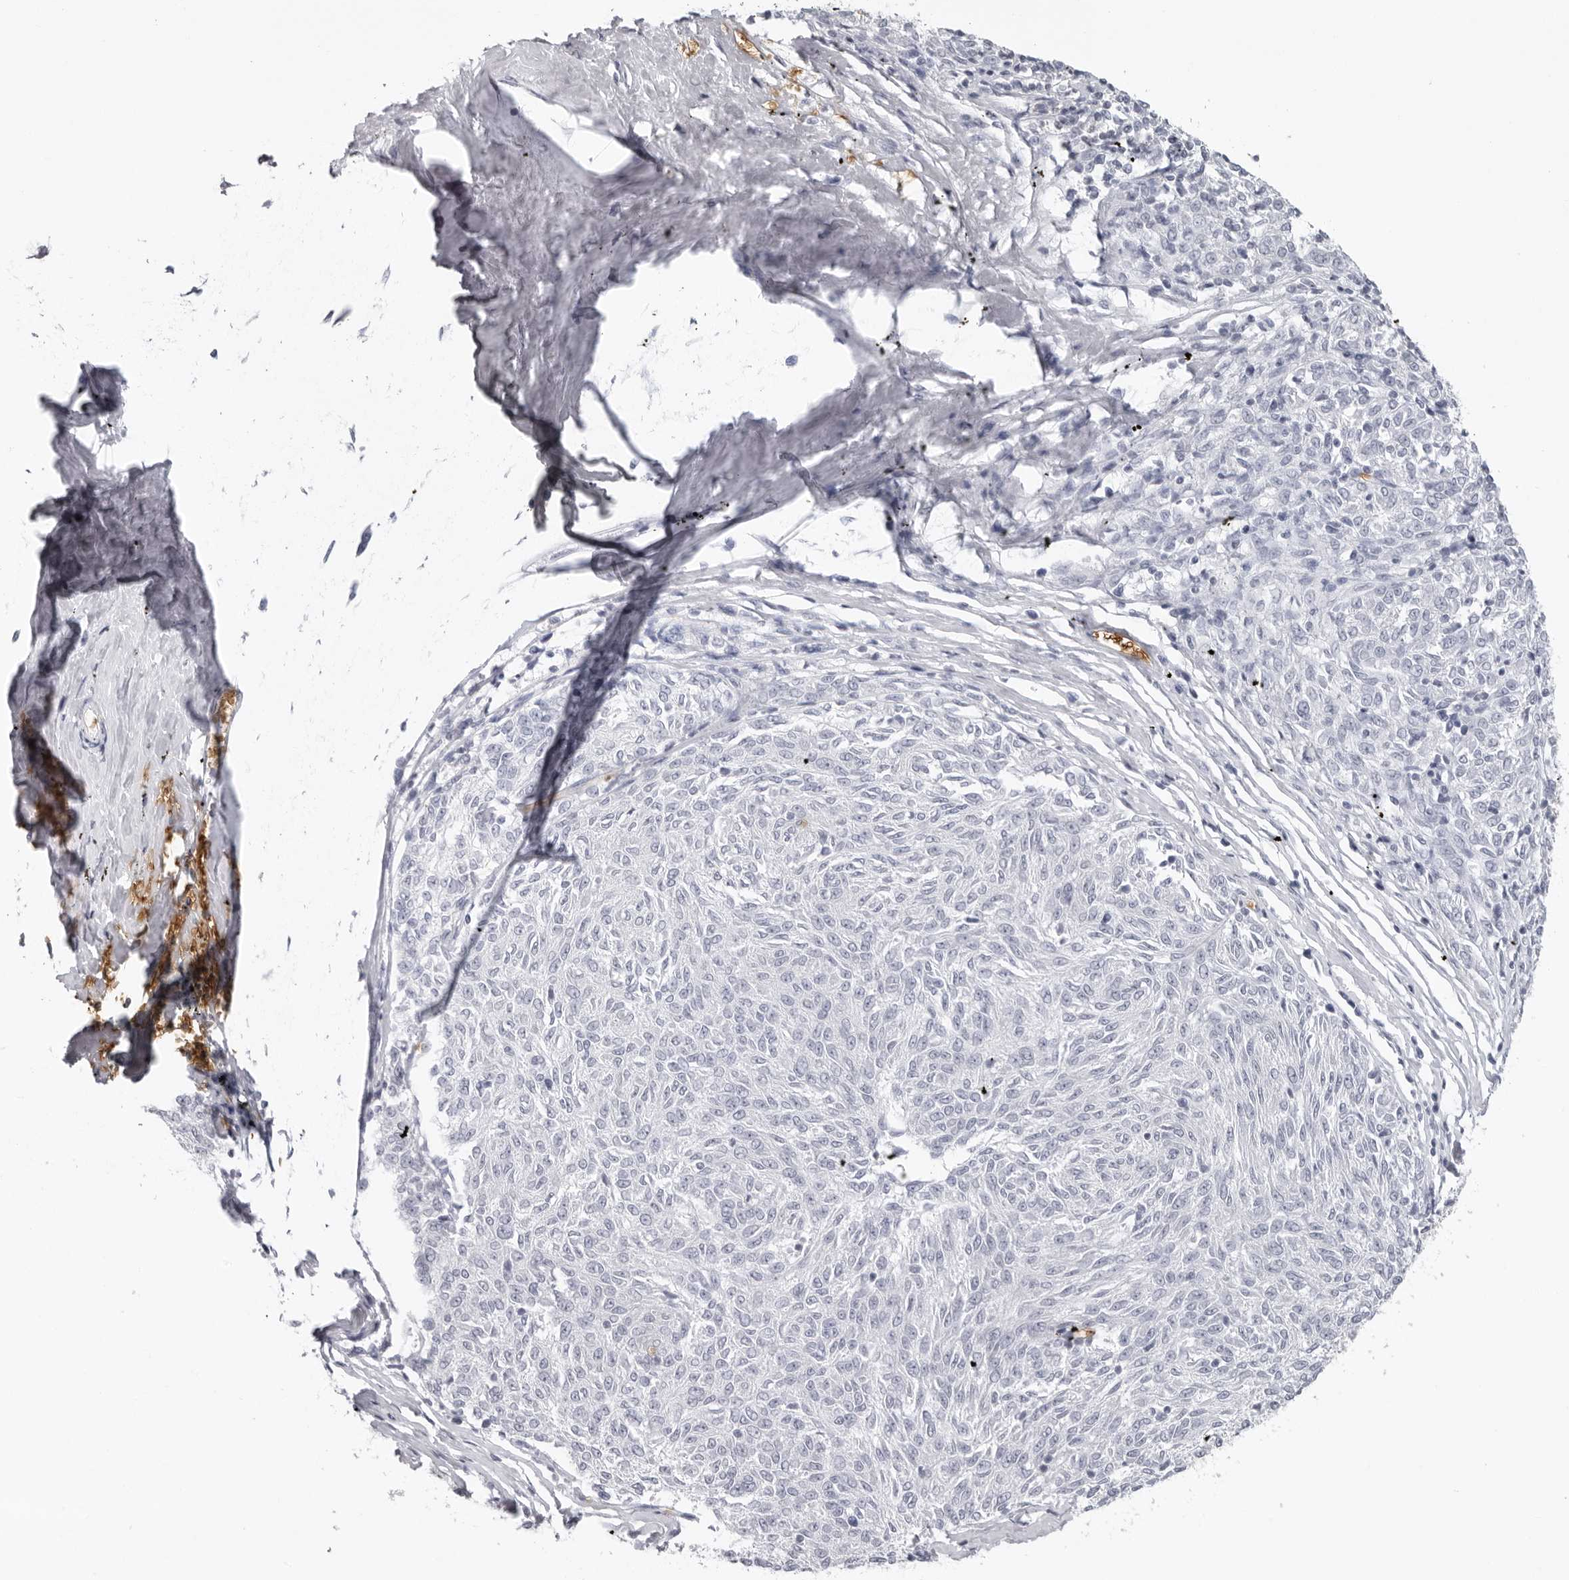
{"staining": {"intensity": "negative", "quantity": "none", "location": "none"}, "tissue": "melanoma", "cell_type": "Tumor cells", "image_type": "cancer", "snomed": [{"axis": "morphology", "description": "Malignant melanoma, NOS"}, {"axis": "topography", "description": "Skin"}], "caption": "A photomicrograph of human malignant melanoma is negative for staining in tumor cells.", "gene": "EPB41", "patient": {"sex": "female", "age": 72}}